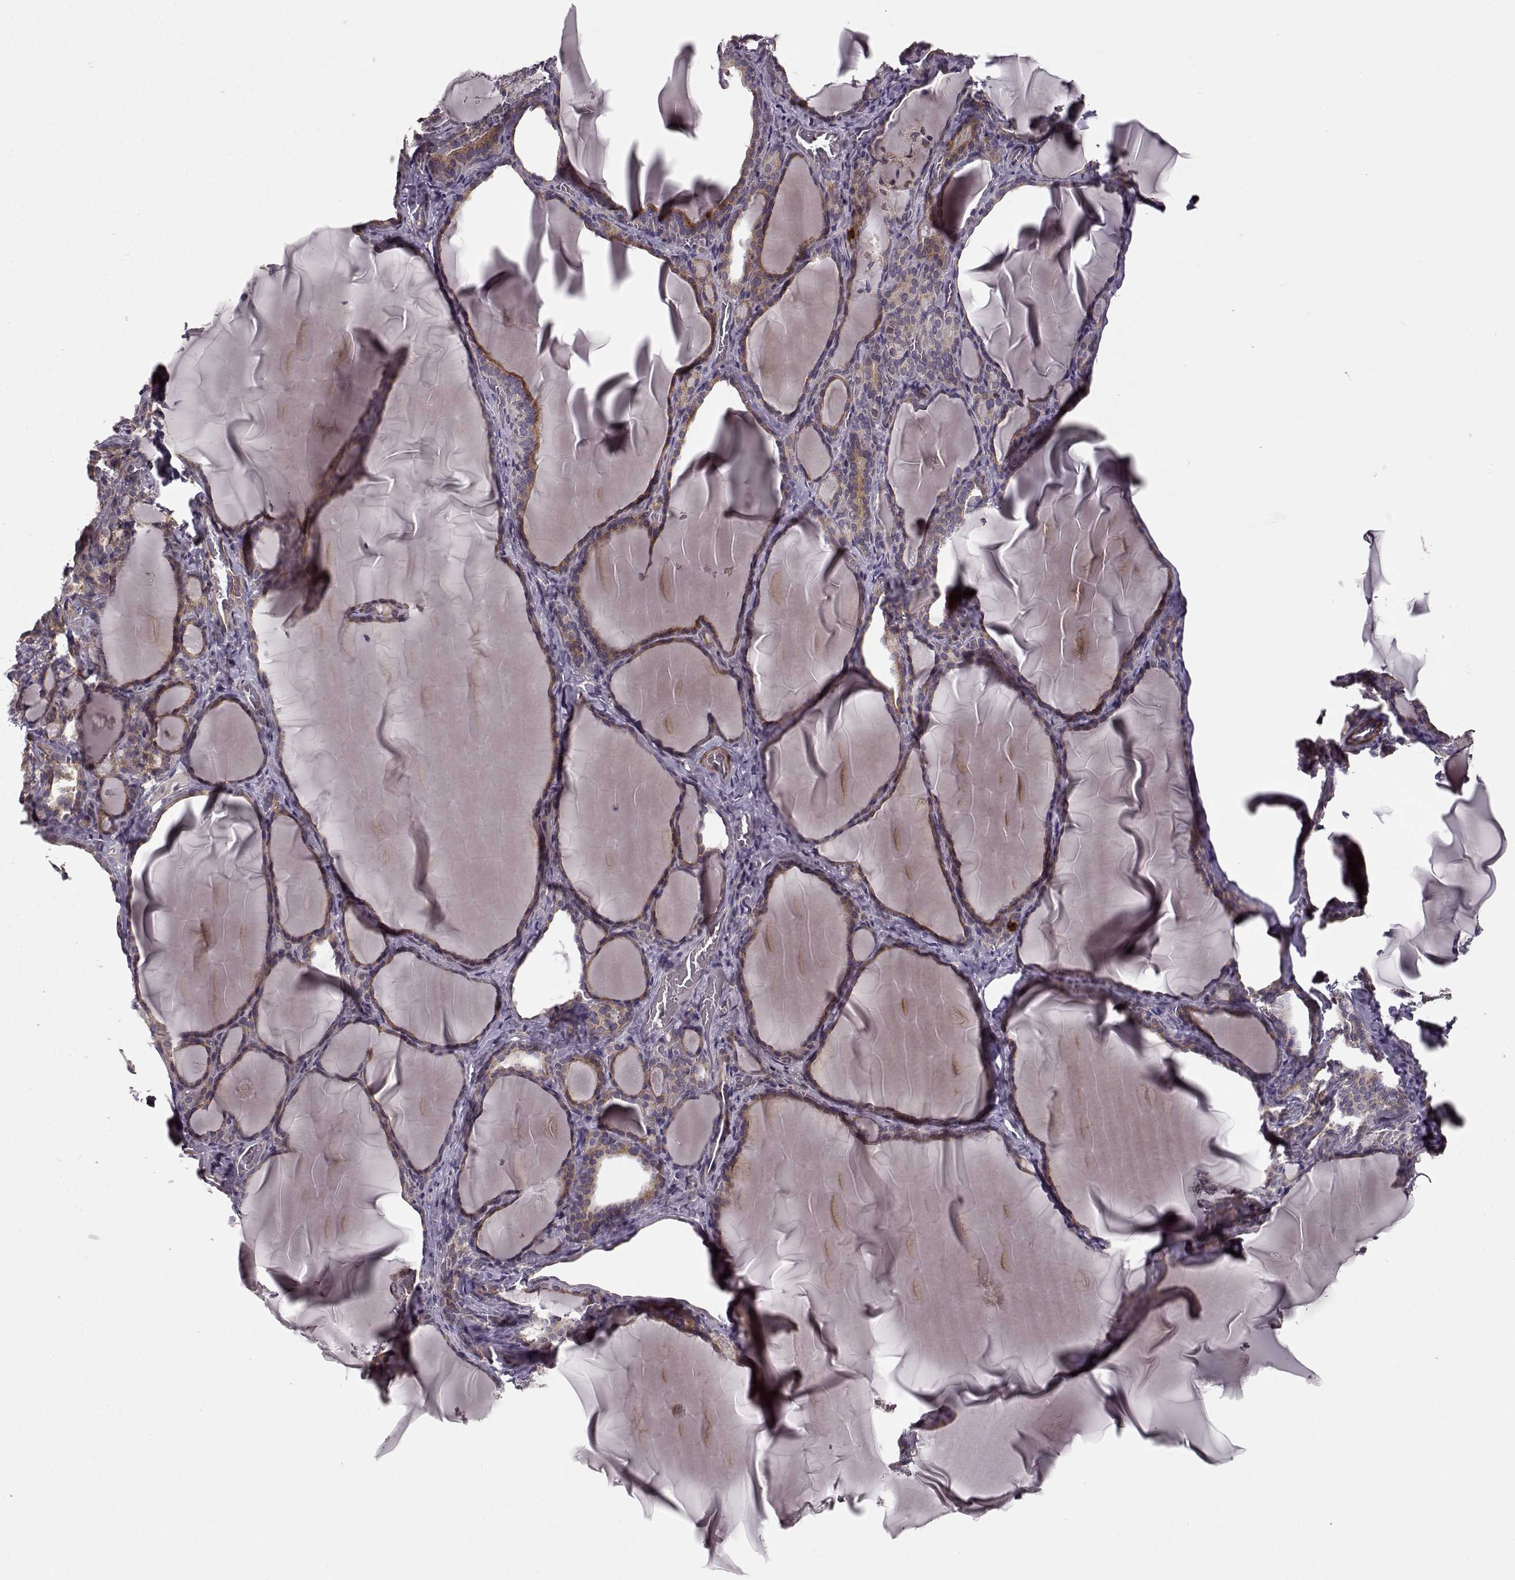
{"staining": {"intensity": "weak", "quantity": ">75%", "location": "cytoplasmic/membranous"}, "tissue": "thyroid gland", "cell_type": "Glandular cells", "image_type": "normal", "snomed": [{"axis": "morphology", "description": "Normal tissue, NOS"}, {"axis": "morphology", "description": "Hyperplasia, NOS"}, {"axis": "topography", "description": "Thyroid gland"}], "caption": "Benign thyroid gland demonstrates weak cytoplasmic/membranous expression in approximately >75% of glandular cells.", "gene": "SLAIN2", "patient": {"sex": "female", "age": 27}}